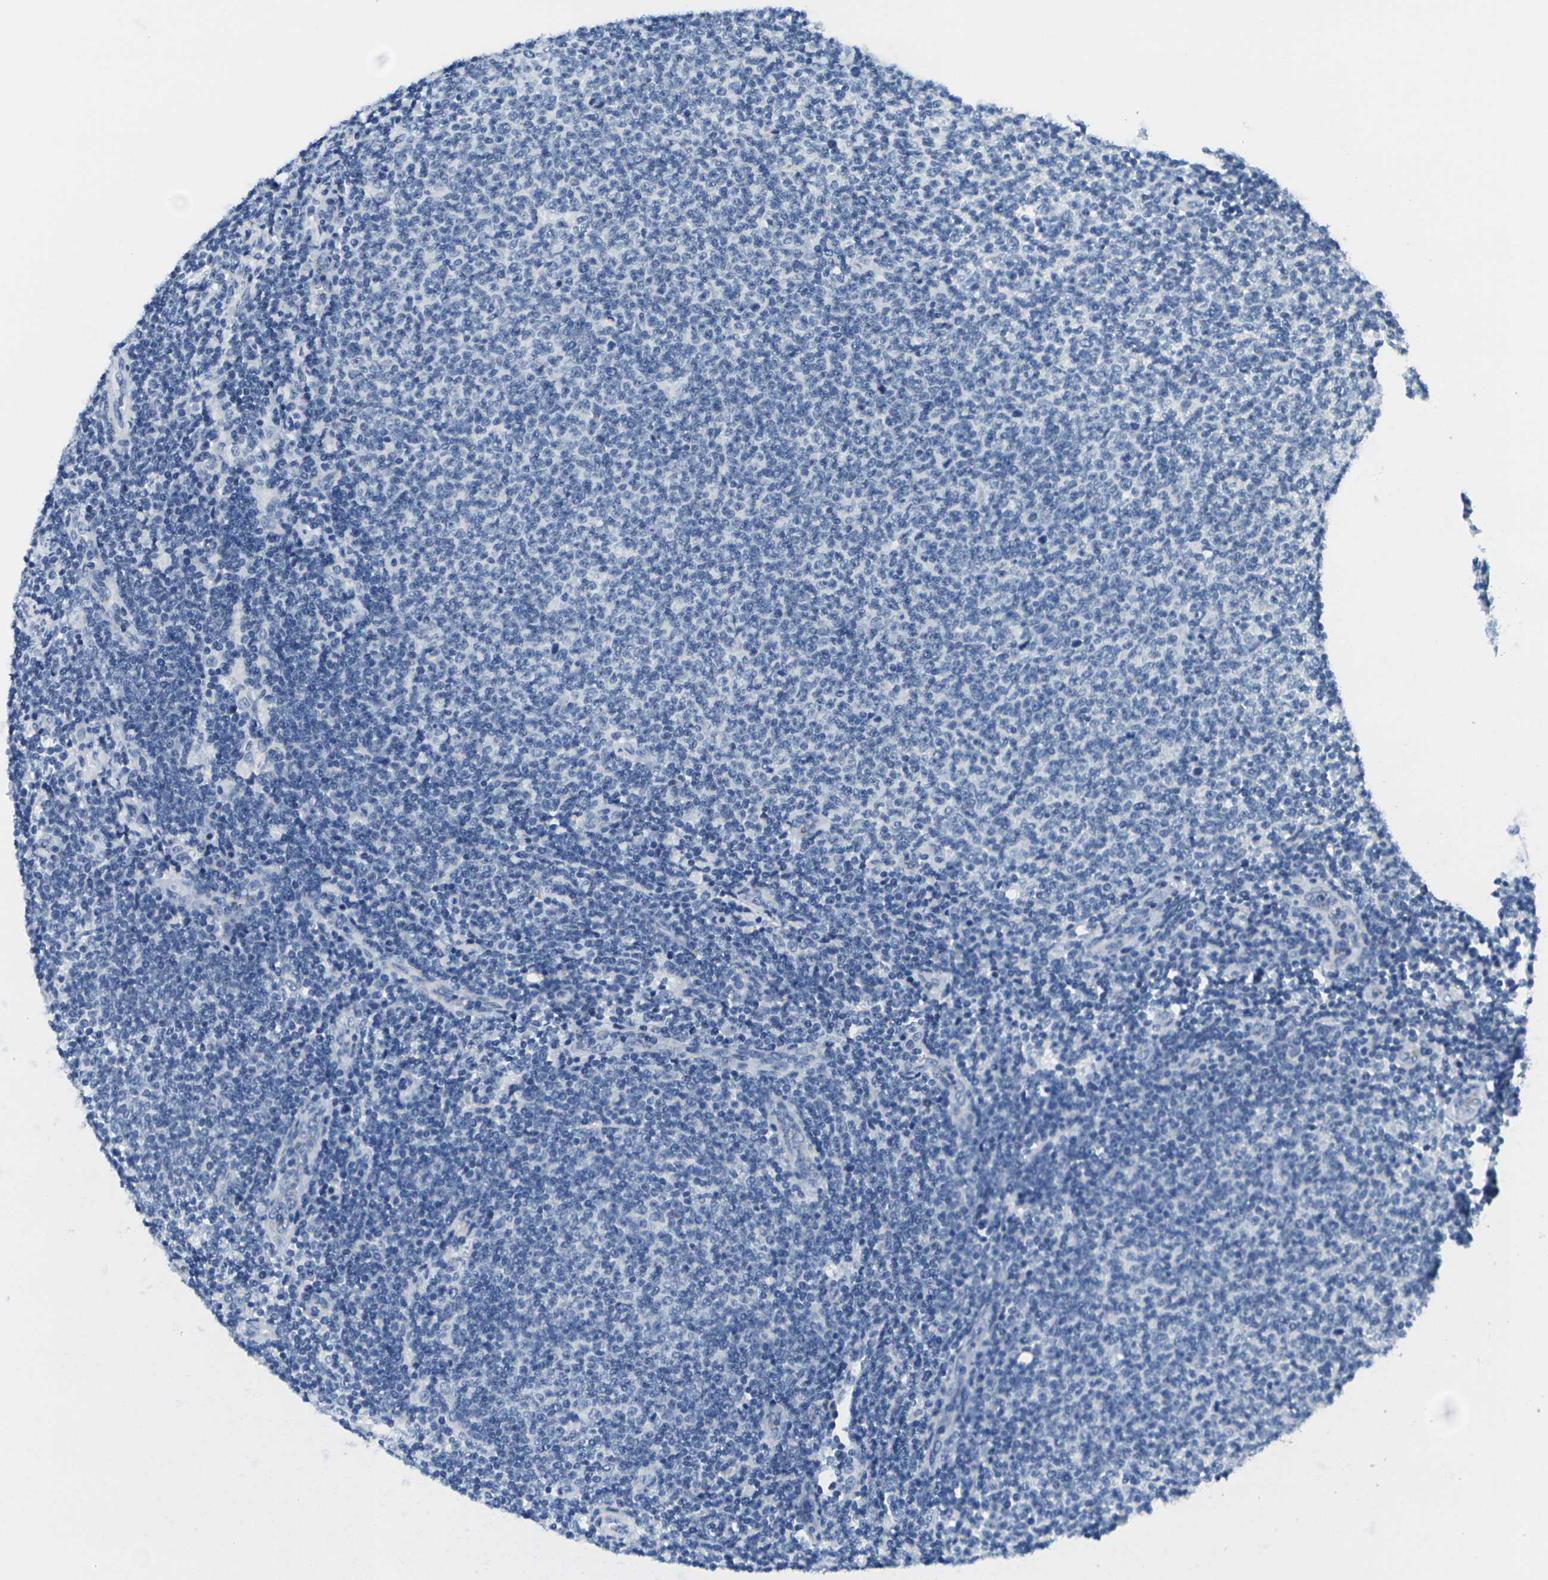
{"staining": {"intensity": "negative", "quantity": "none", "location": "none"}, "tissue": "lymphoma", "cell_type": "Tumor cells", "image_type": "cancer", "snomed": [{"axis": "morphology", "description": "Malignant lymphoma, non-Hodgkin's type, Low grade"}, {"axis": "topography", "description": "Lymph node"}], "caption": "A histopathology image of malignant lymphoma, non-Hodgkin's type (low-grade) stained for a protein exhibits no brown staining in tumor cells.", "gene": "FAM3D", "patient": {"sex": "male", "age": 66}}